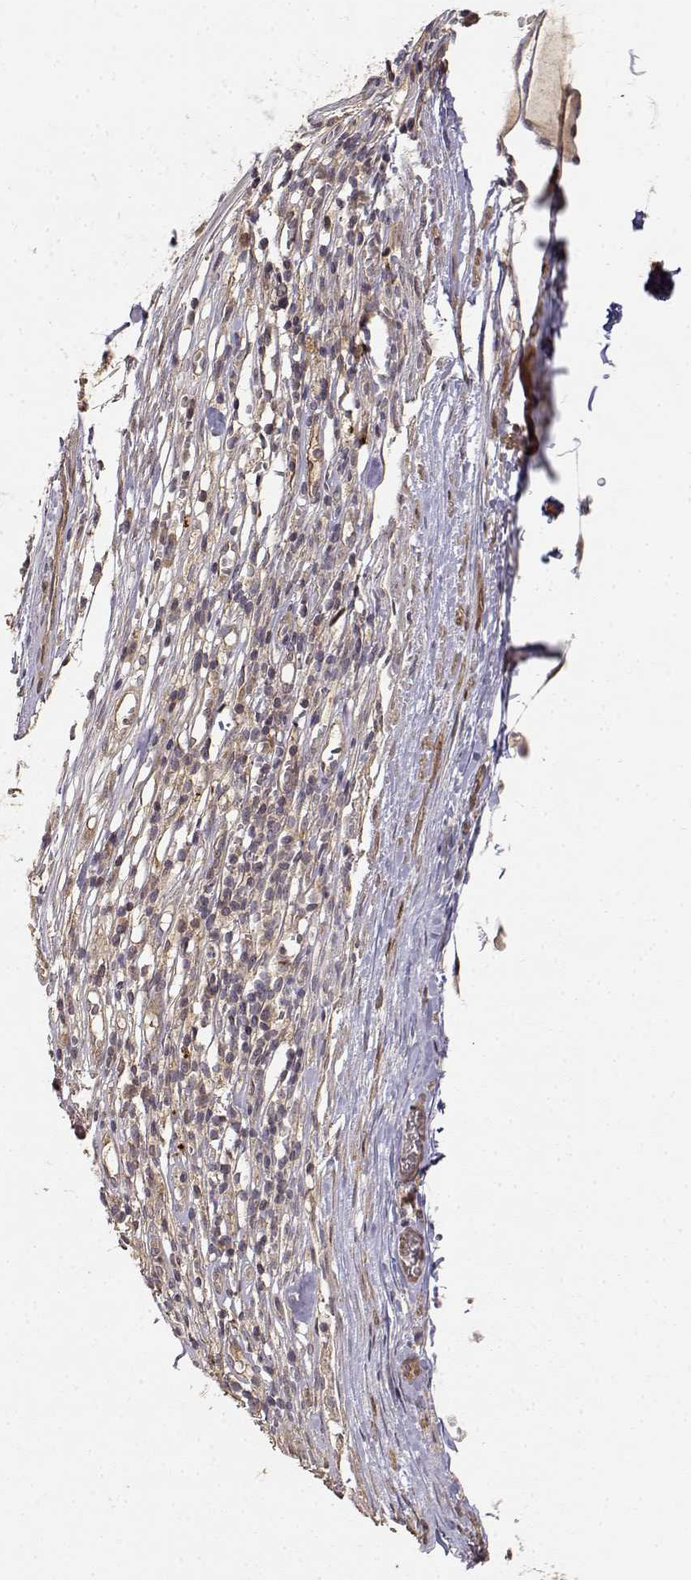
{"staining": {"intensity": "weak", "quantity": ">75%", "location": "cytoplasmic/membranous"}, "tissue": "melanoma", "cell_type": "Tumor cells", "image_type": "cancer", "snomed": [{"axis": "morphology", "description": "Malignant melanoma, Metastatic site"}, {"axis": "topography", "description": "Lymph node"}], "caption": "Malignant melanoma (metastatic site) stained with IHC displays weak cytoplasmic/membranous expression in about >75% of tumor cells. (DAB = brown stain, brightfield microscopy at high magnification).", "gene": "PICK1", "patient": {"sex": "female", "age": 64}}